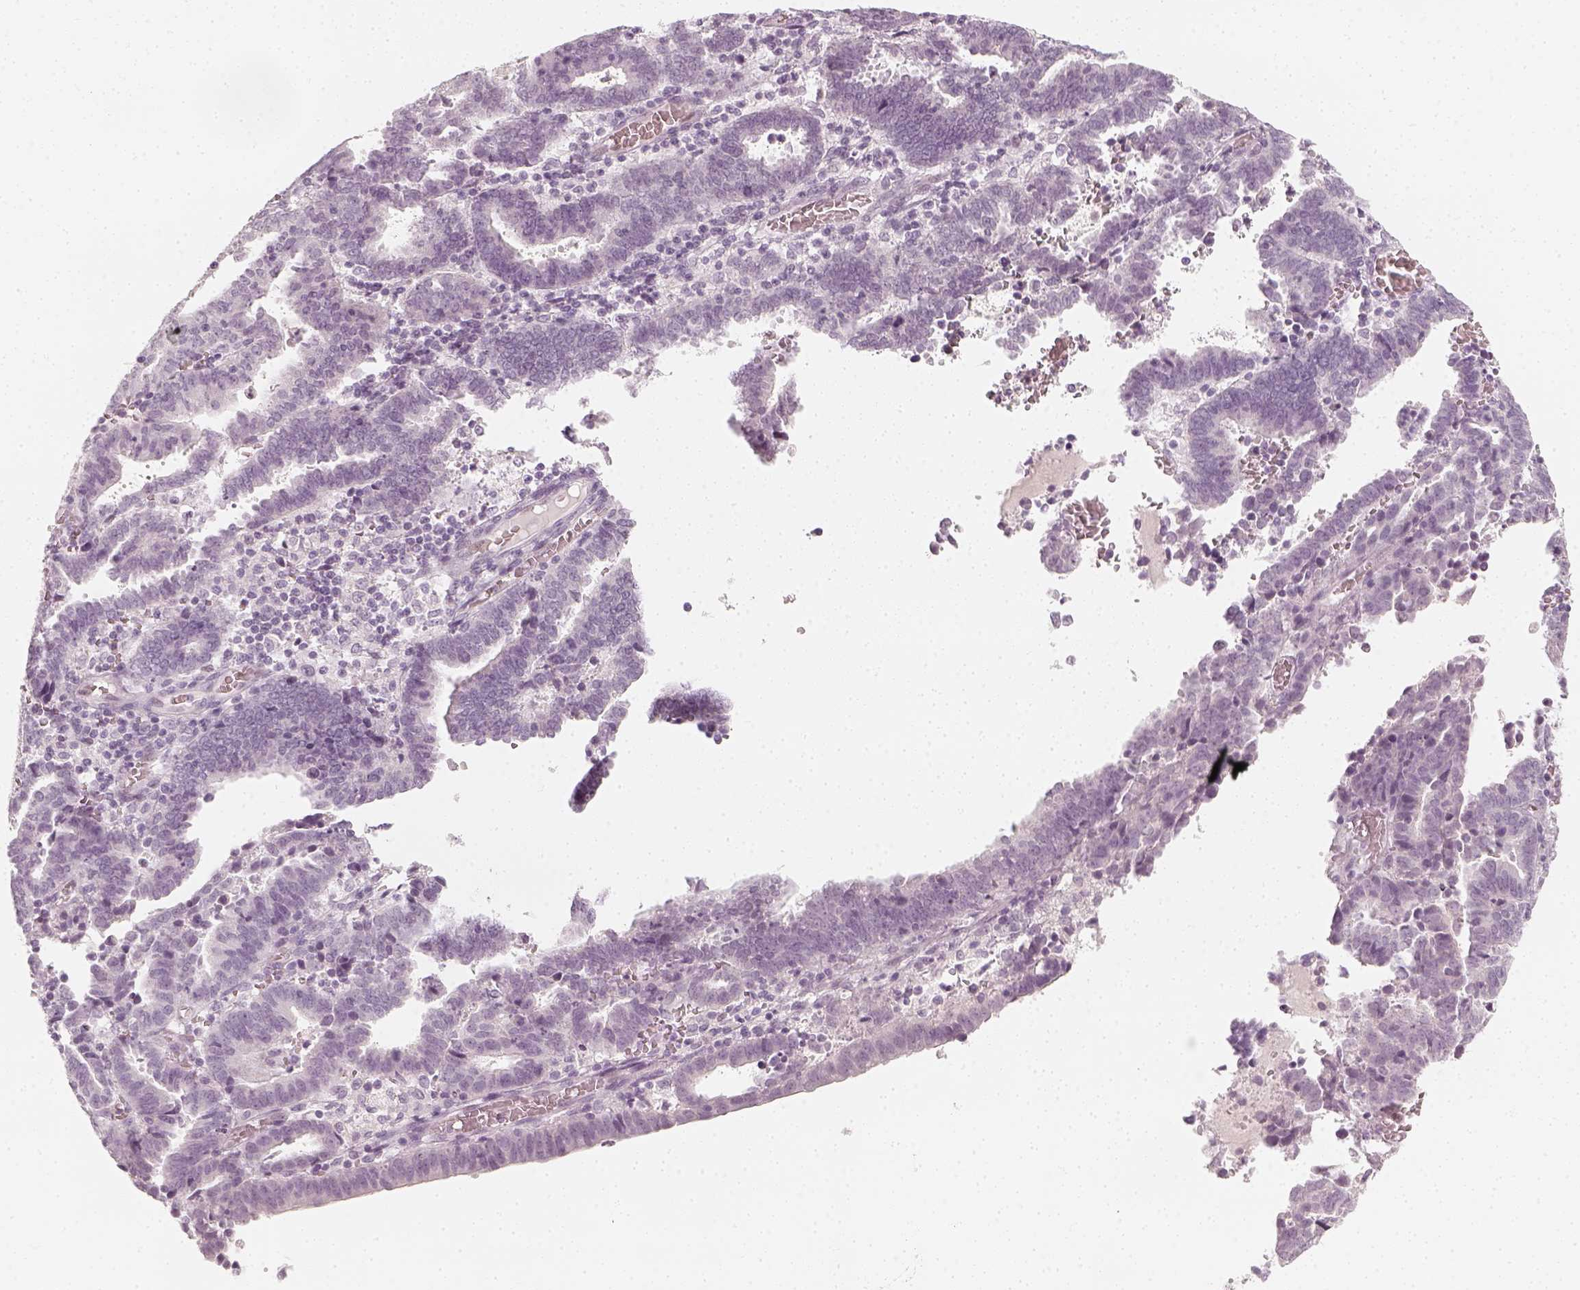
{"staining": {"intensity": "negative", "quantity": "none", "location": "none"}, "tissue": "endometrial cancer", "cell_type": "Tumor cells", "image_type": "cancer", "snomed": [{"axis": "morphology", "description": "Adenocarcinoma, NOS"}, {"axis": "topography", "description": "Uterus"}], "caption": "Tumor cells are negative for protein expression in human adenocarcinoma (endometrial).", "gene": "KRTAP2-1", "patient": {"sex": "female", "age": 83}}